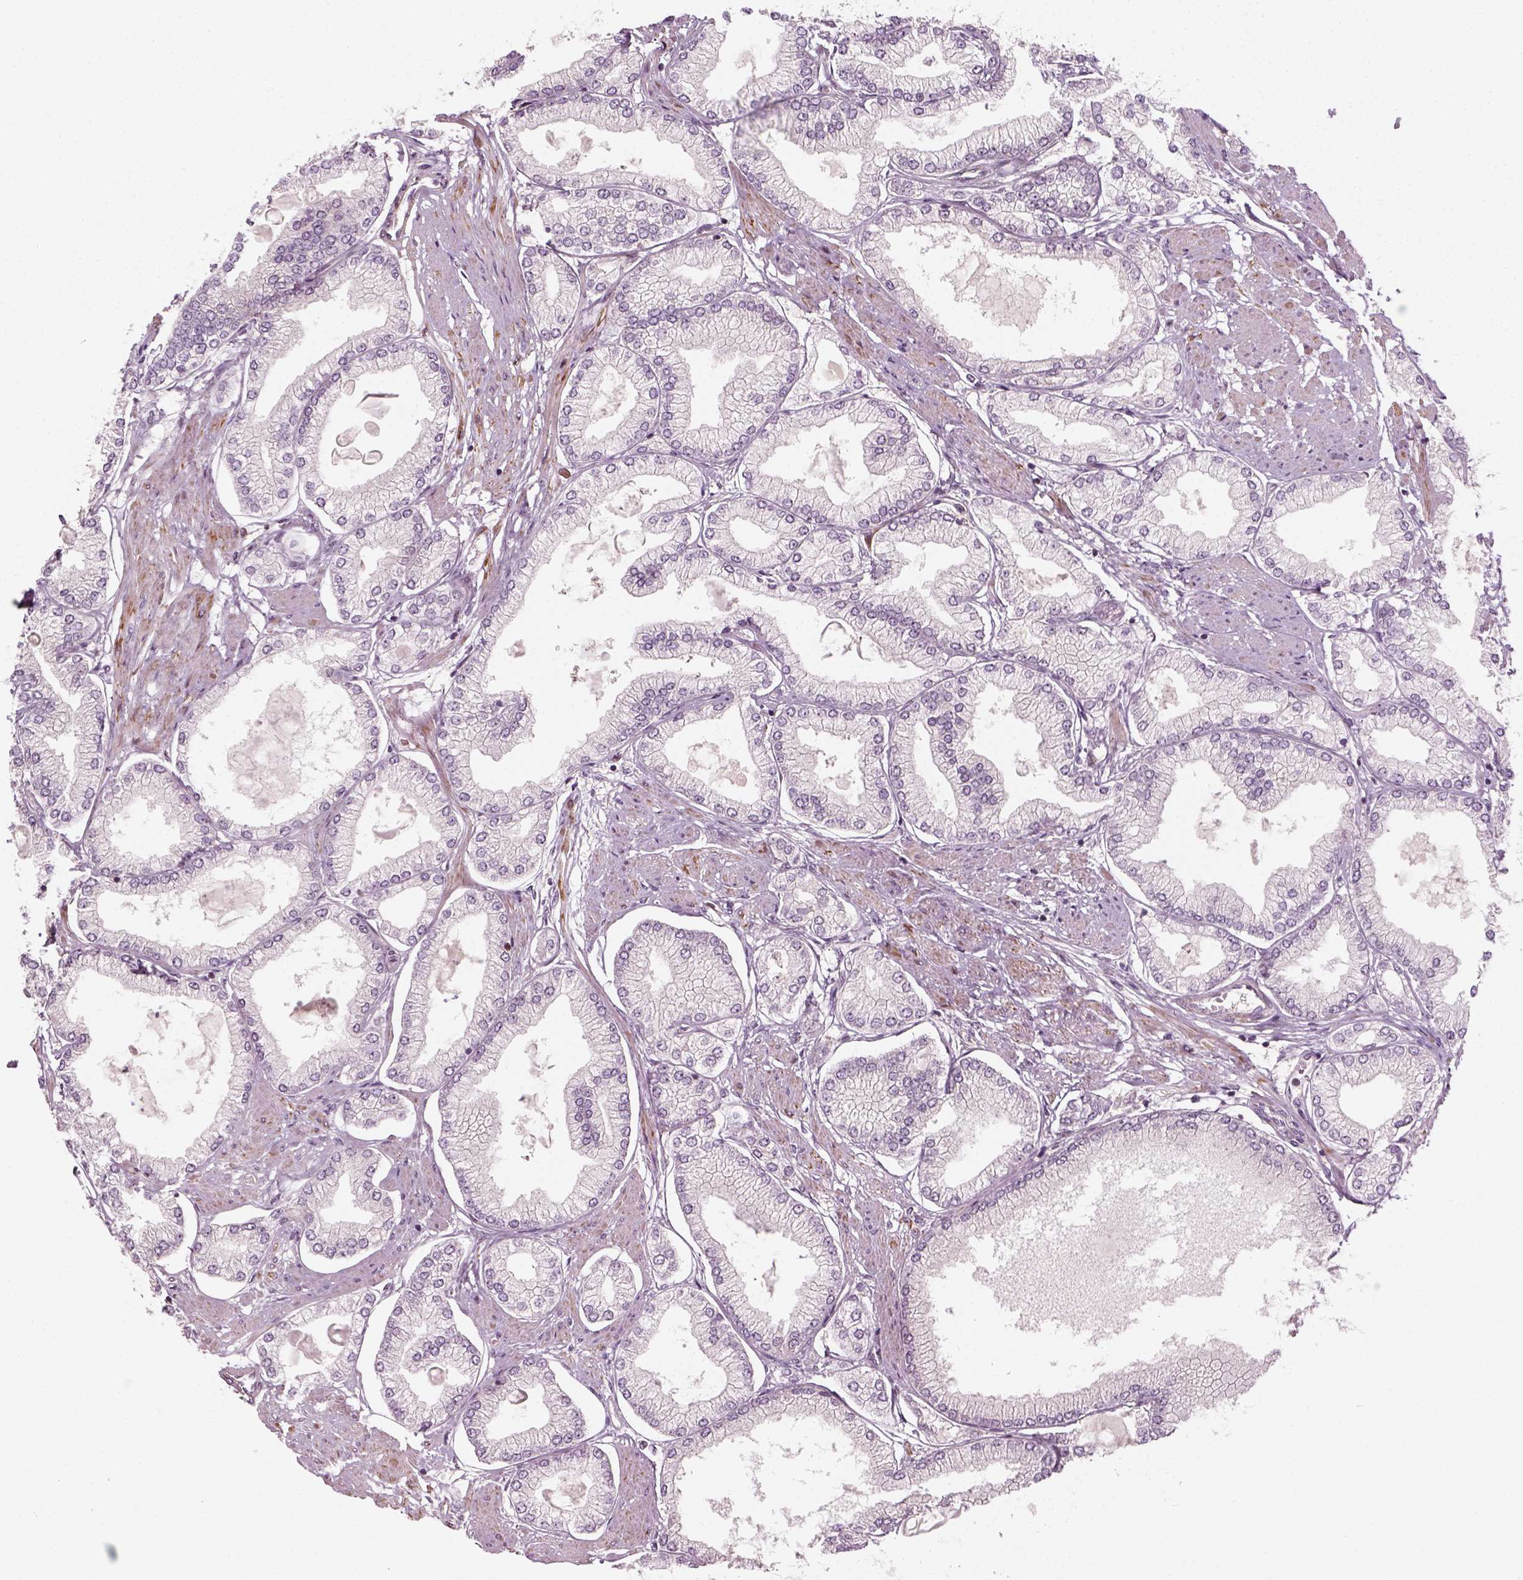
{"staining": {"intensity": "negative", "quantity": "none", "location": "none"}, "tissue": "prostate cancer", "cell_type": "Tumor cells", "image_type": "cancer", "snomed": [{"axis": "morphology", "description": "Adenocarcinoma, High grade"}, {"axis": "topography", "description": "Prostate"}], "caption": "Tumor cells show no significant protein positivity in adenocarcinoma (high-grade) (prostate).", "gene": "DNASE1L1", "patient": {"sex": "male", "age": 68}}